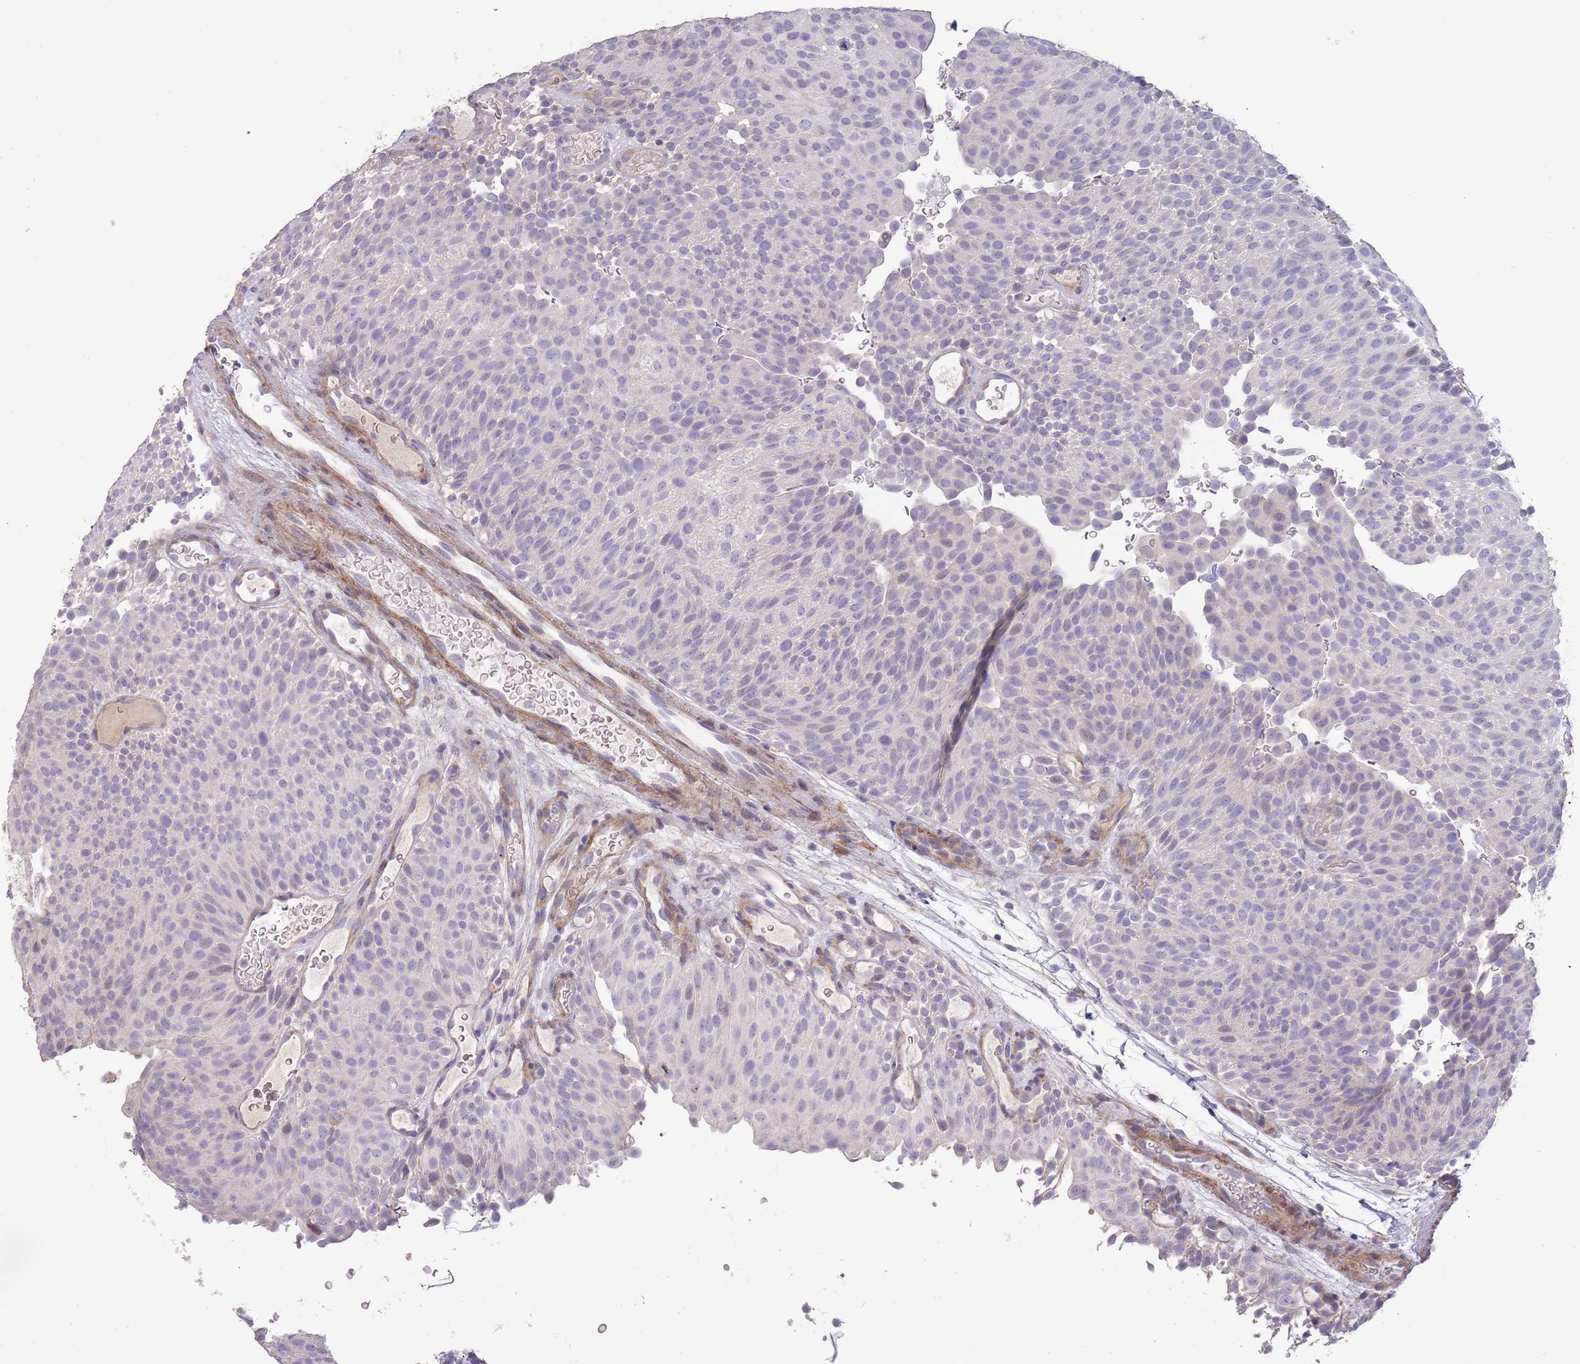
{"staining": {"intensity": "negative", "quantity": "none", "location": "none"}, "tissue": "urothelial cancer", "cell_type": "Tumor cells", "image_type": "cancer", "snomed": [{"axis": "morphology", "description": "Urothelial carcinoma, Low grade"}, {"axis": "topography", "description": "Urinary bladder"}], "caption": "IHC of human urothelial cancer demonstrates no staining in tumor cells.", "gene": "SUSD1", "patient": {"sex": "male", "age": 78}}